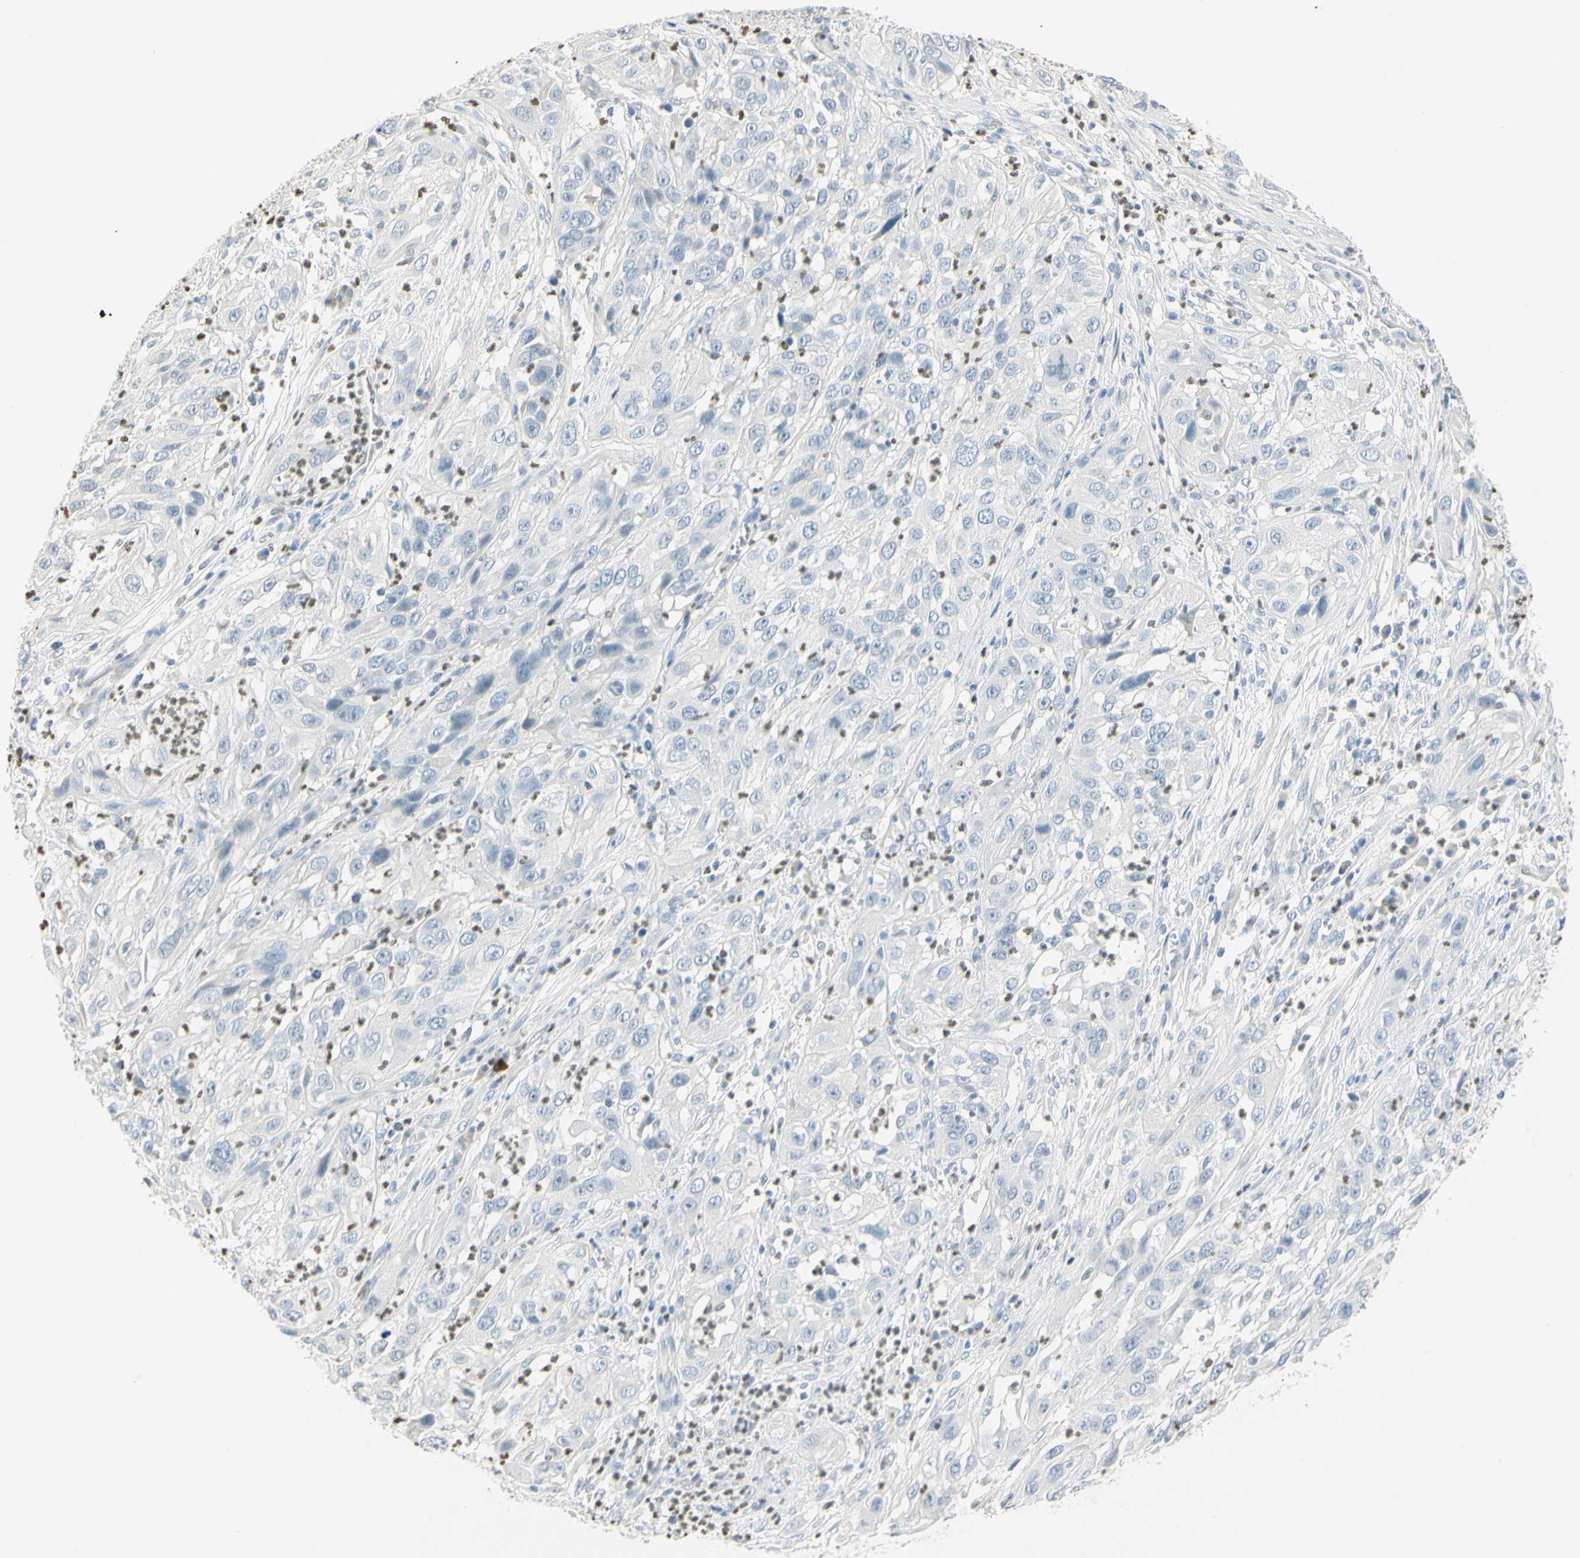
{"staining": {"intensity": "negative", "quantity": "none", "location": "none"}, "tissue": "cervical cancer", "cell_type": "Tumor cells", "image_type": "cancer", "snomed": [{"axis": "morphology", "description": "Squamous cell carcinoma, NOS"}, {"axis": "topography", "description": "Cervix"}], "caption": "A histopathology image of squamous cell carcinoma (cervical) stained for a protein demonstrates no brown staining in tumor cells. (DAB immunohistochemistry, high magnification).", "gene": "MLLT10", "patient": {"sex": "female", "age": 32}}